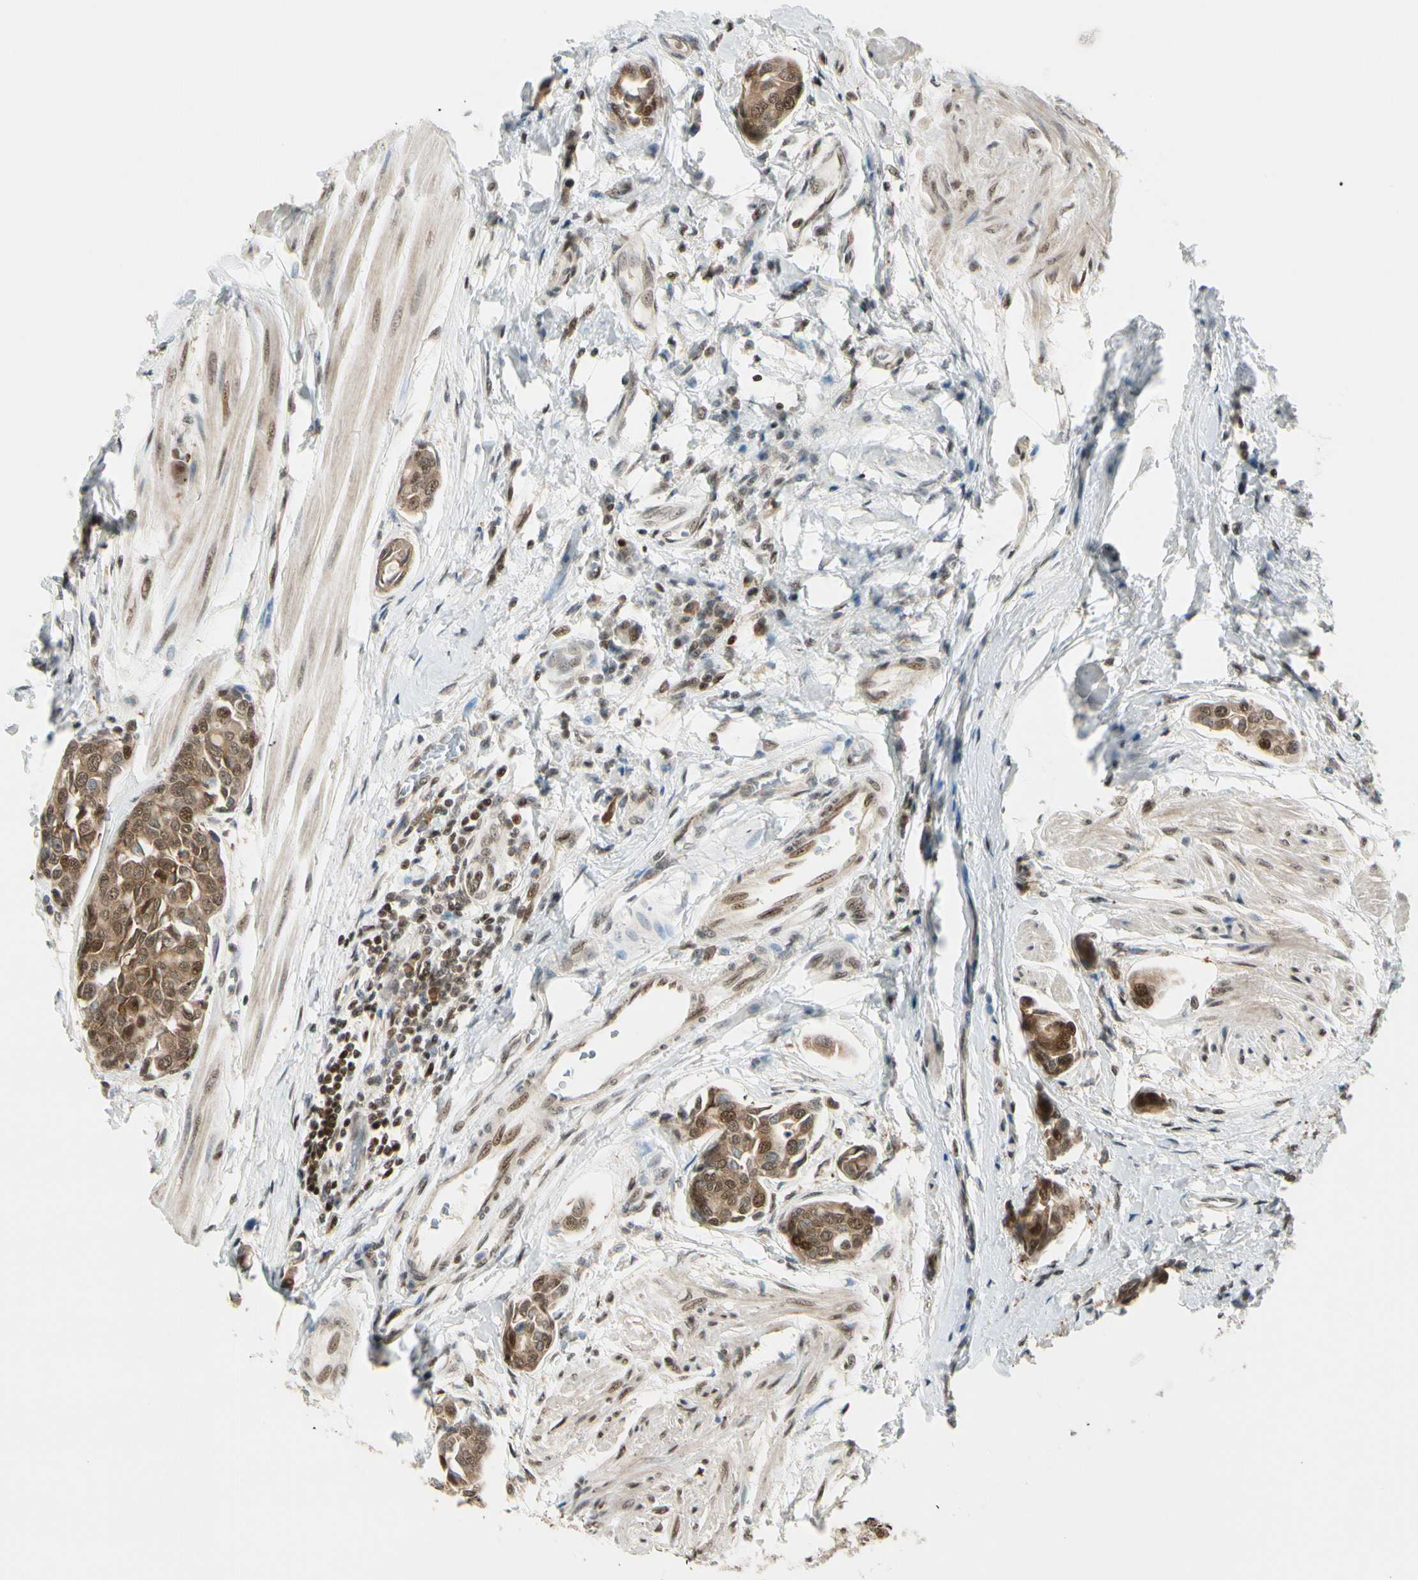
{"staining": {"intensity": "moderate", "quantity": ">75%", "location": "cytoplasmic/membranous,nuclear"}, "tissue": "urothelial cancer", "cell_type": "Tumor cells", "image_type": "cancer", "snomed": [{"axis": "morphology", "description": "Urothelial carcinoma, High grade"}, {"axis": "topography", "description": "Urinary bladder"}], "caption": "The immunohistochemical stain shows moderate cytoplasmic/membranous and nuclear positivity in tumor cells of urothelial carcinoma (high-grade) tissue.", "gene": "DAXX", "patient": {"sex": "male", "age": 78}}